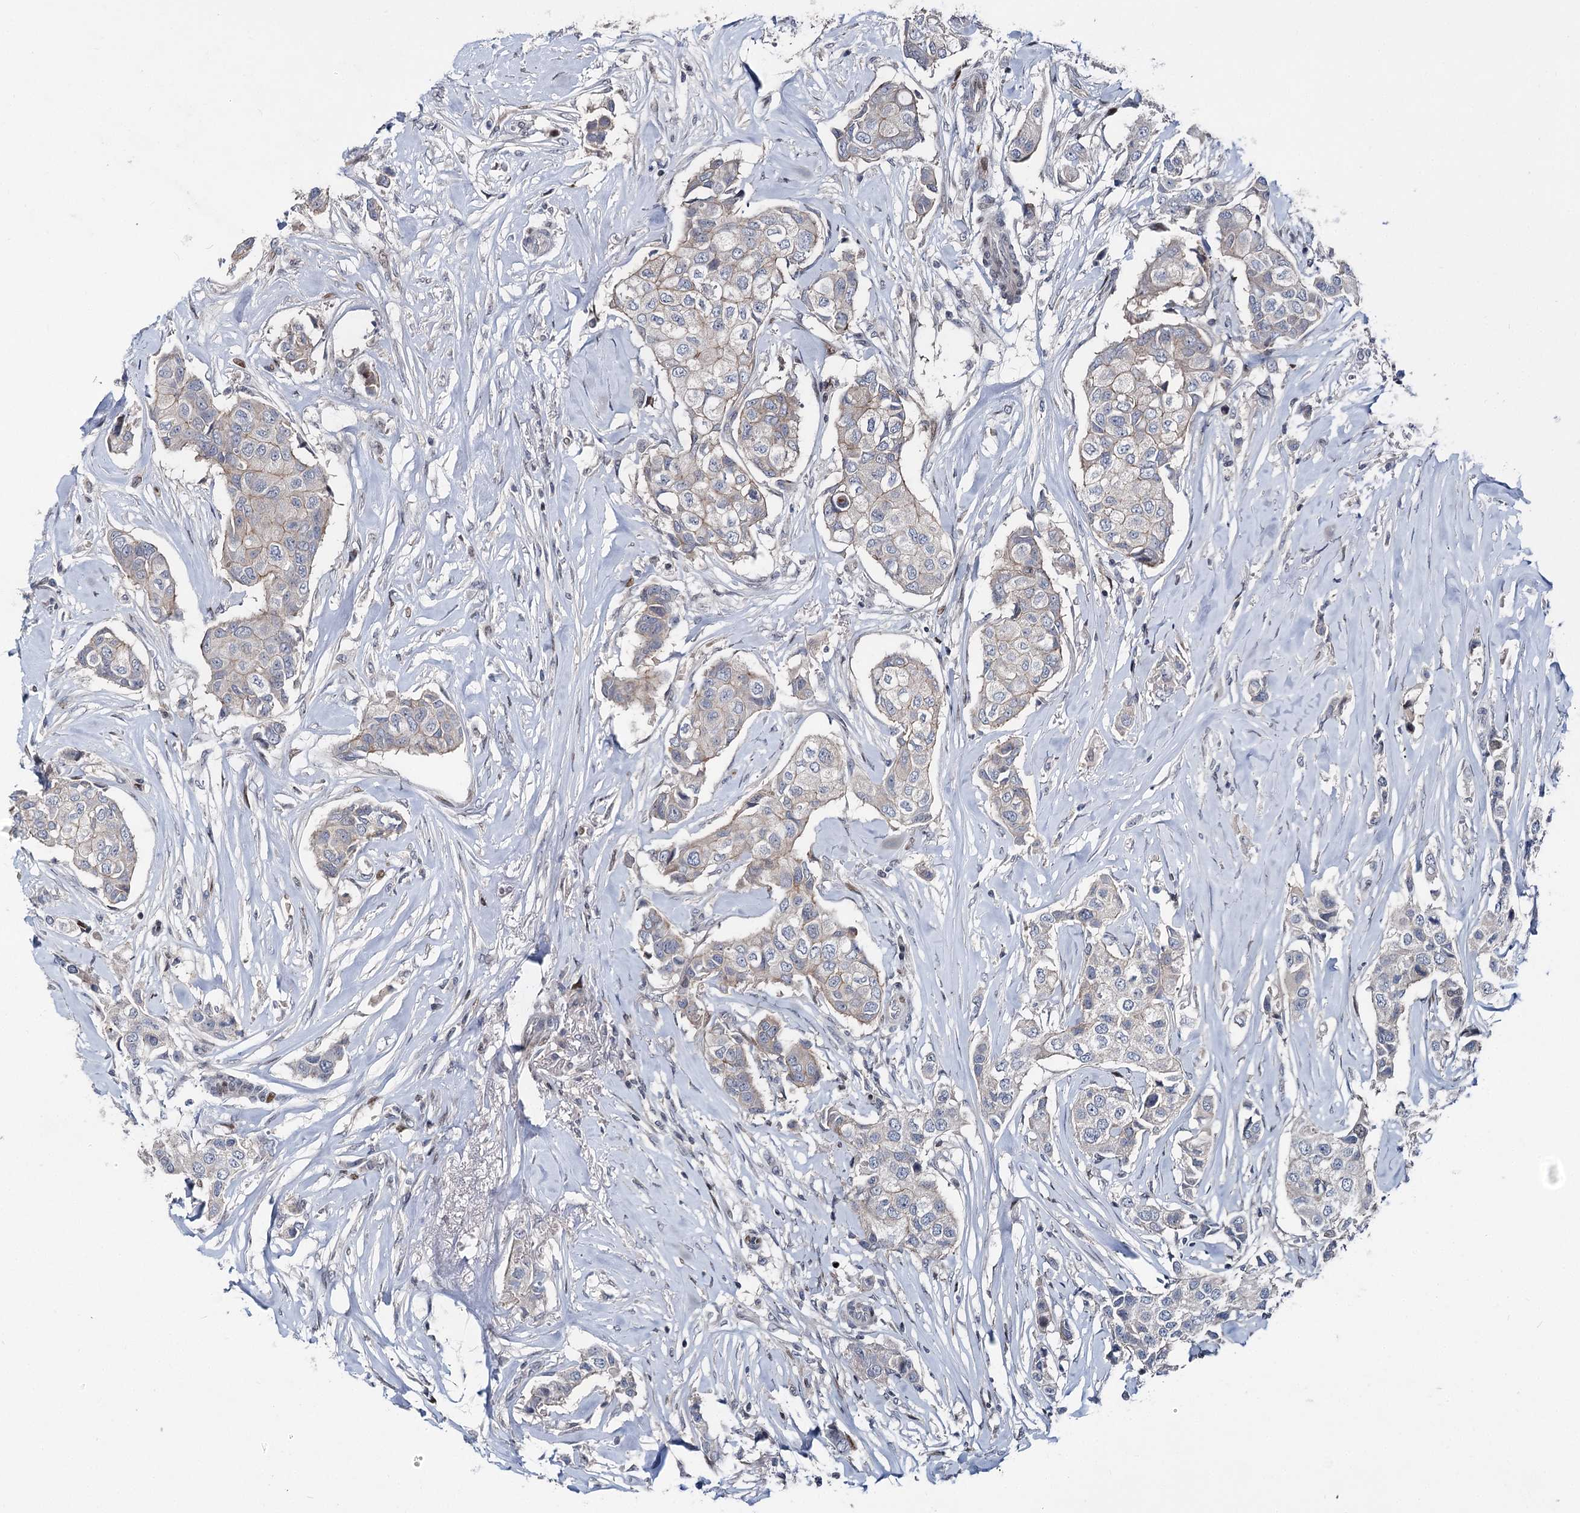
{"staining": {"intensity": "negative", "quantity": "none", "location": "none"}, "tissue": "breast cancer", "cell_type": "Tumor cells", "image_type": "cancer", "snomed": [{"axis": "morphology", "description": "Duct carcinoma"}, {"axis": "topography", "description": "Breast"}], "caption": "There is no significant expression in tumor cells of breast cancer (intraductal carcinoma). (DAB (3,3'-diaminobenzidine) IHC with hematoxylin counter stain).", "gene": "ITFG2", "patient": {"sex": "female", "age": 80}}